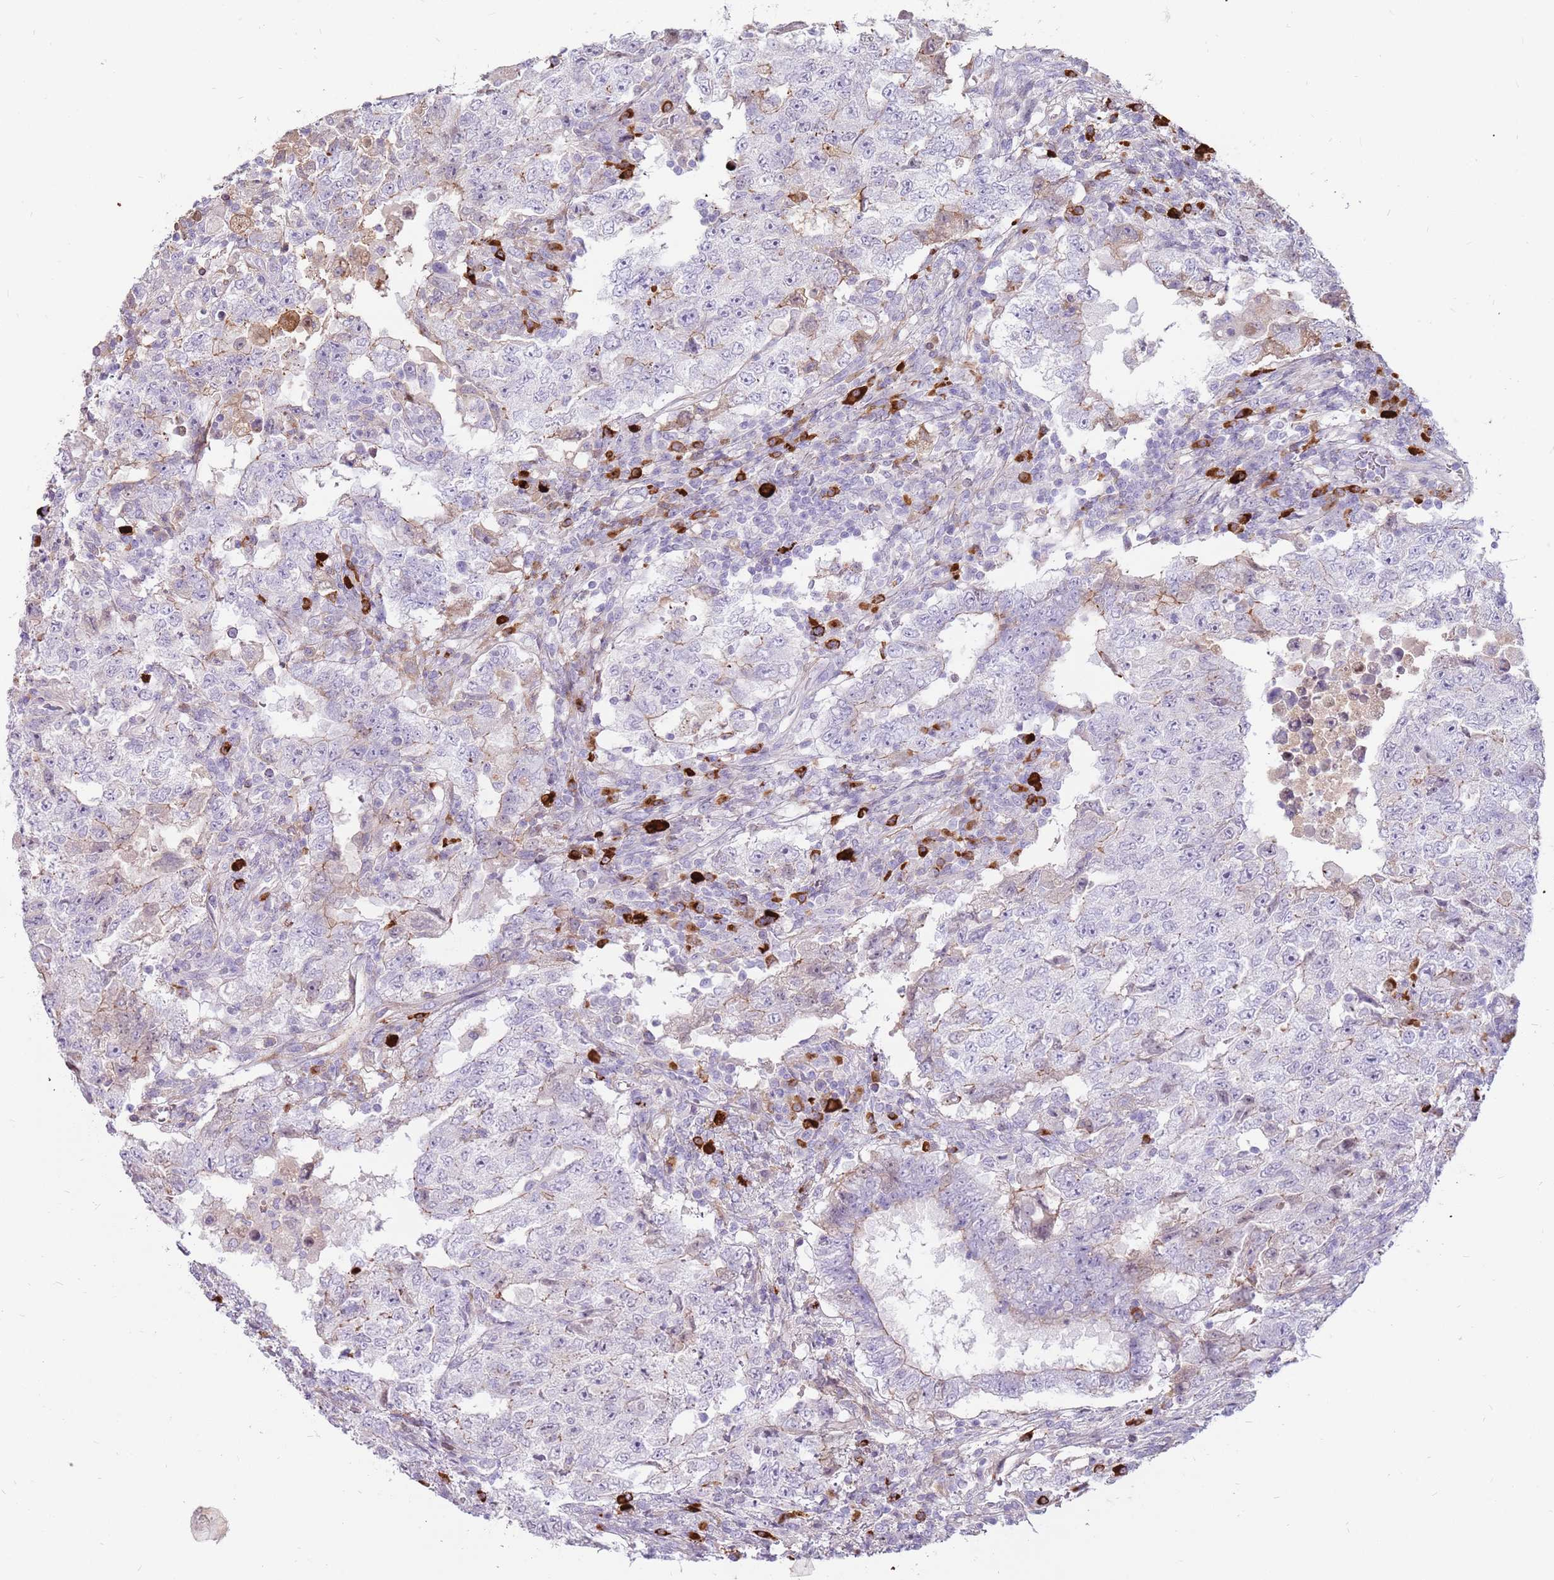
{"staining": {"intensity": "negative", "quantity": "none", "location": "none"}, "tissue": "testis cancer", "cell_type": "Tumor cells", "image_type": "cancer", "snomed": [{"axis": "morphology", "description": "Carcinoma, Embryonal, NOS"}, {"axis": "topography", "description": "Testis"}], "caption": "A photomicrograph of human testis cancer is negative for staining in tumor cells. The staining is performed using DAB (3,3'-diaminobenzidine) brown chromogen with nuclei counter-stained in using hematoxylin.", "gene": "MCUB", "patient": {"sex": "male", "age": 26}}